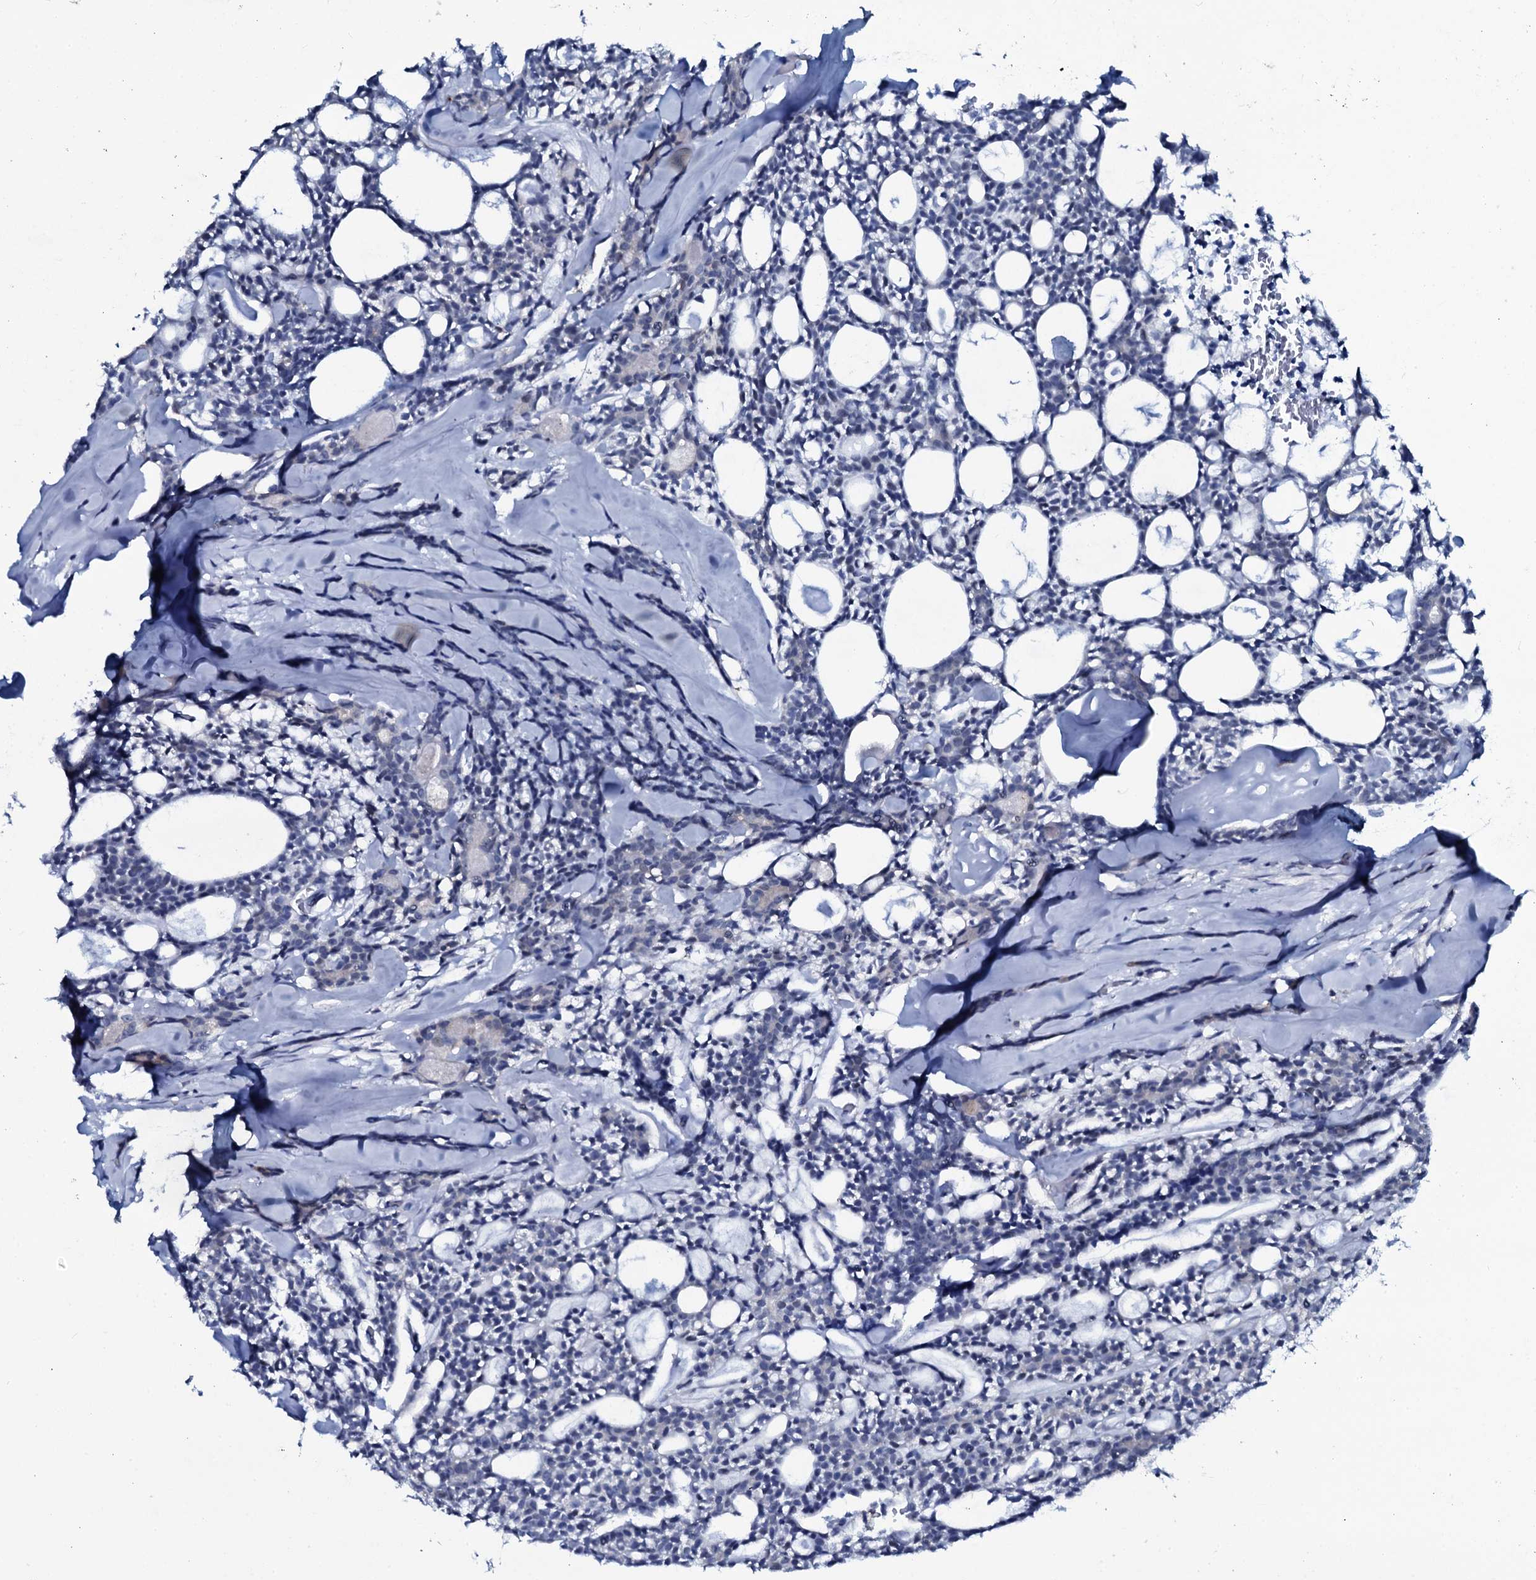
{"staining": {"intensity": "negative", "quantity": "none", "location": "none"}, "tissue": "head and neck cancer", "cell_type": "Tumor cells", "image_type": "cancer", "snomed": [{"axis": "morphology", "description": "Adenocarcinoma, NOS"}, {"axis": "topography", "description": "Salivary gland"}, {"axis": "topography", "description": "Head-Neck"}], "caption": "There is no significant expression in tumor cells of adenocarcinoma (head and neck).", "gene": "SLC4A7", "patient": {"sex": "male", "age": 55}}